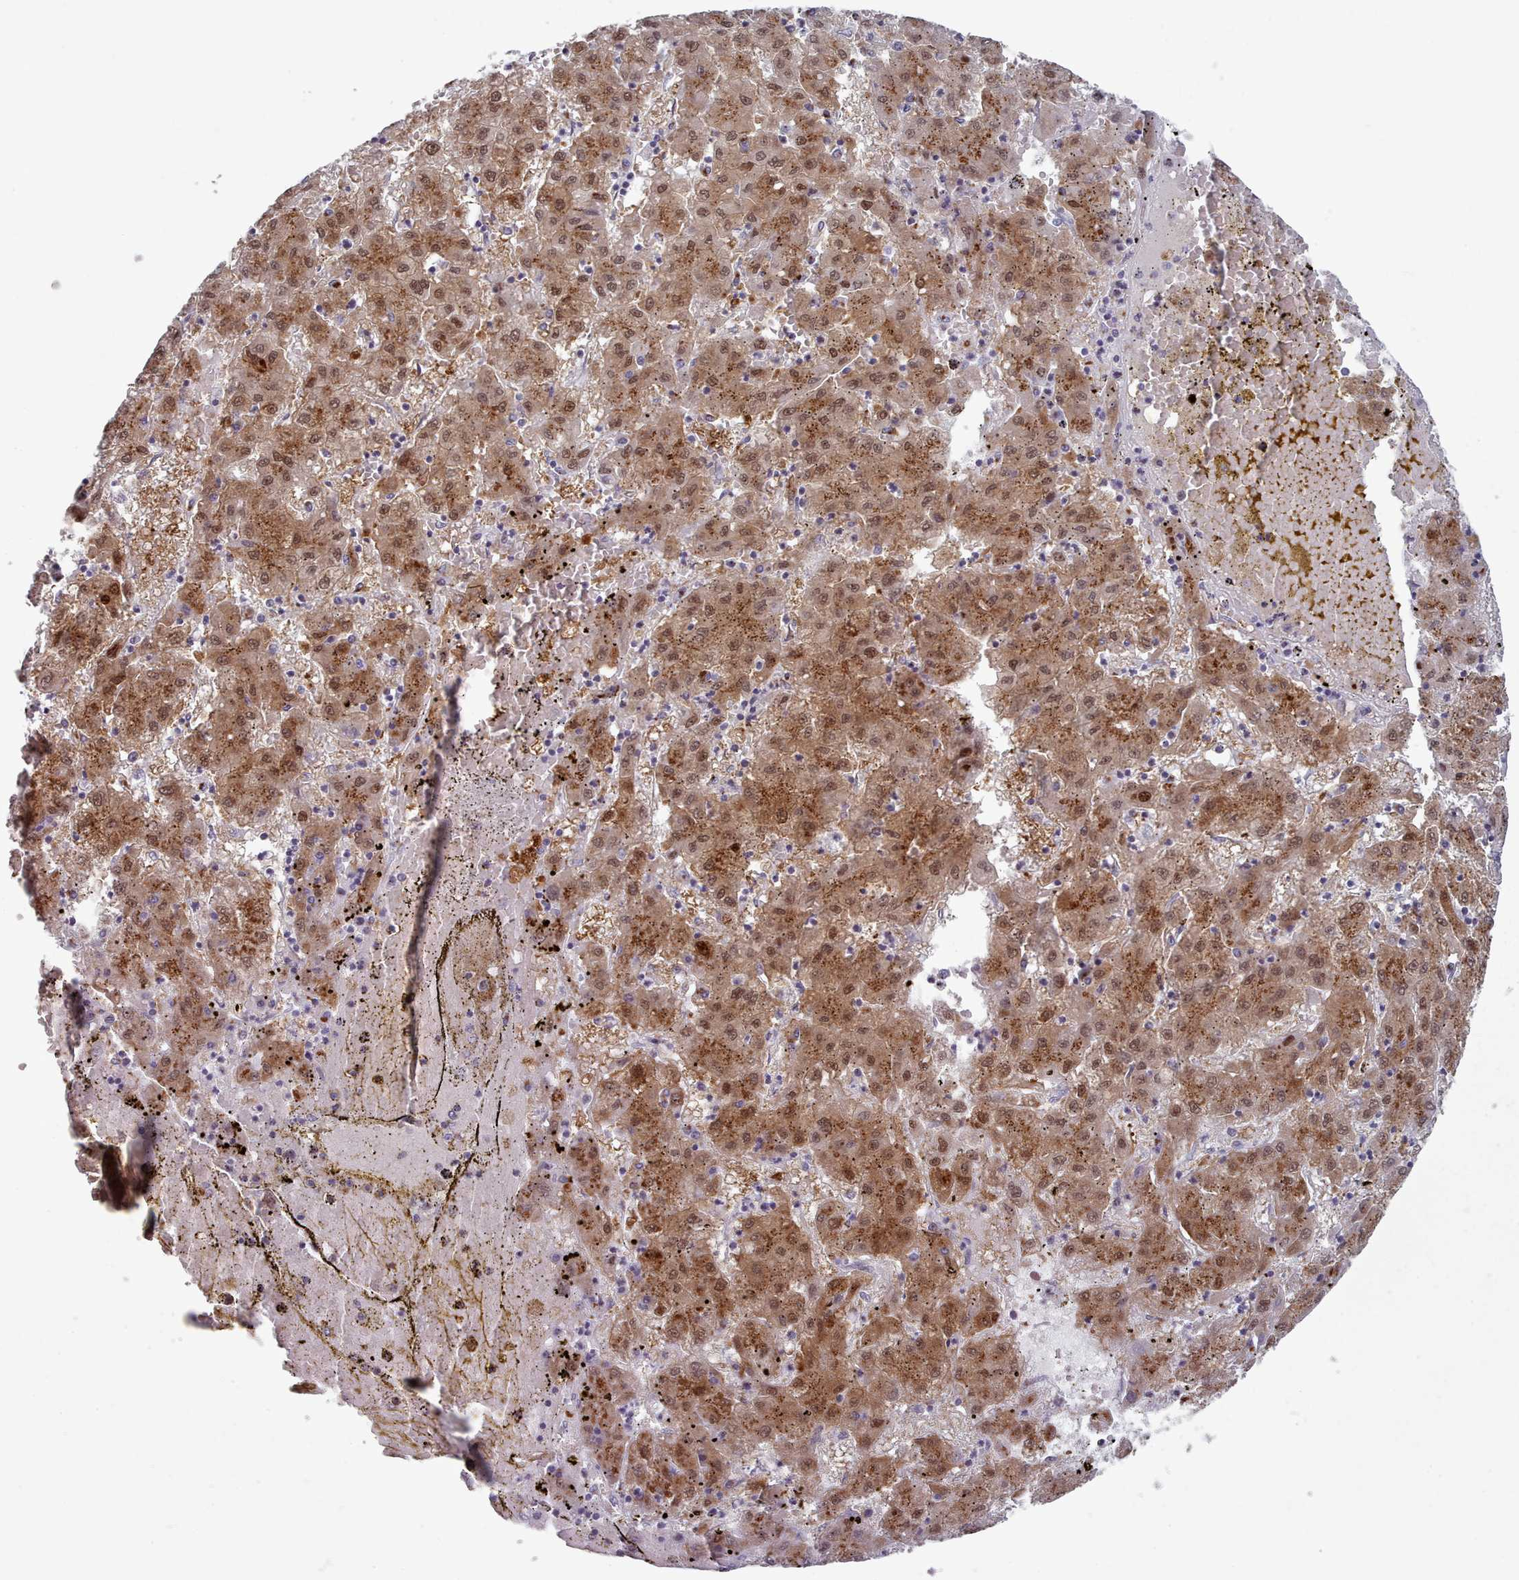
{"staining": {"intensity": "moderate", "quantity": ">75%", "location": "cytoplasmic/membranous,nuclear"}, "tissue": "liver cancer", "cell_type": "Tumor cells", "image_type": "cancer", "snomed": [{"axis": "morphology", "description": "Carcinoma, Hepatocellular, NOS"}, {"axis": "topography", "description": "Liver"}], "caption": "This is a photomicrograph of immunohistochemistry staining of liver cancer, which shows moderate expression in the cytoplasmic/membranous and nuclear of tumor cells.", "gene": "MAN1B1", "patient": {"sex": "male", "age": 72}}